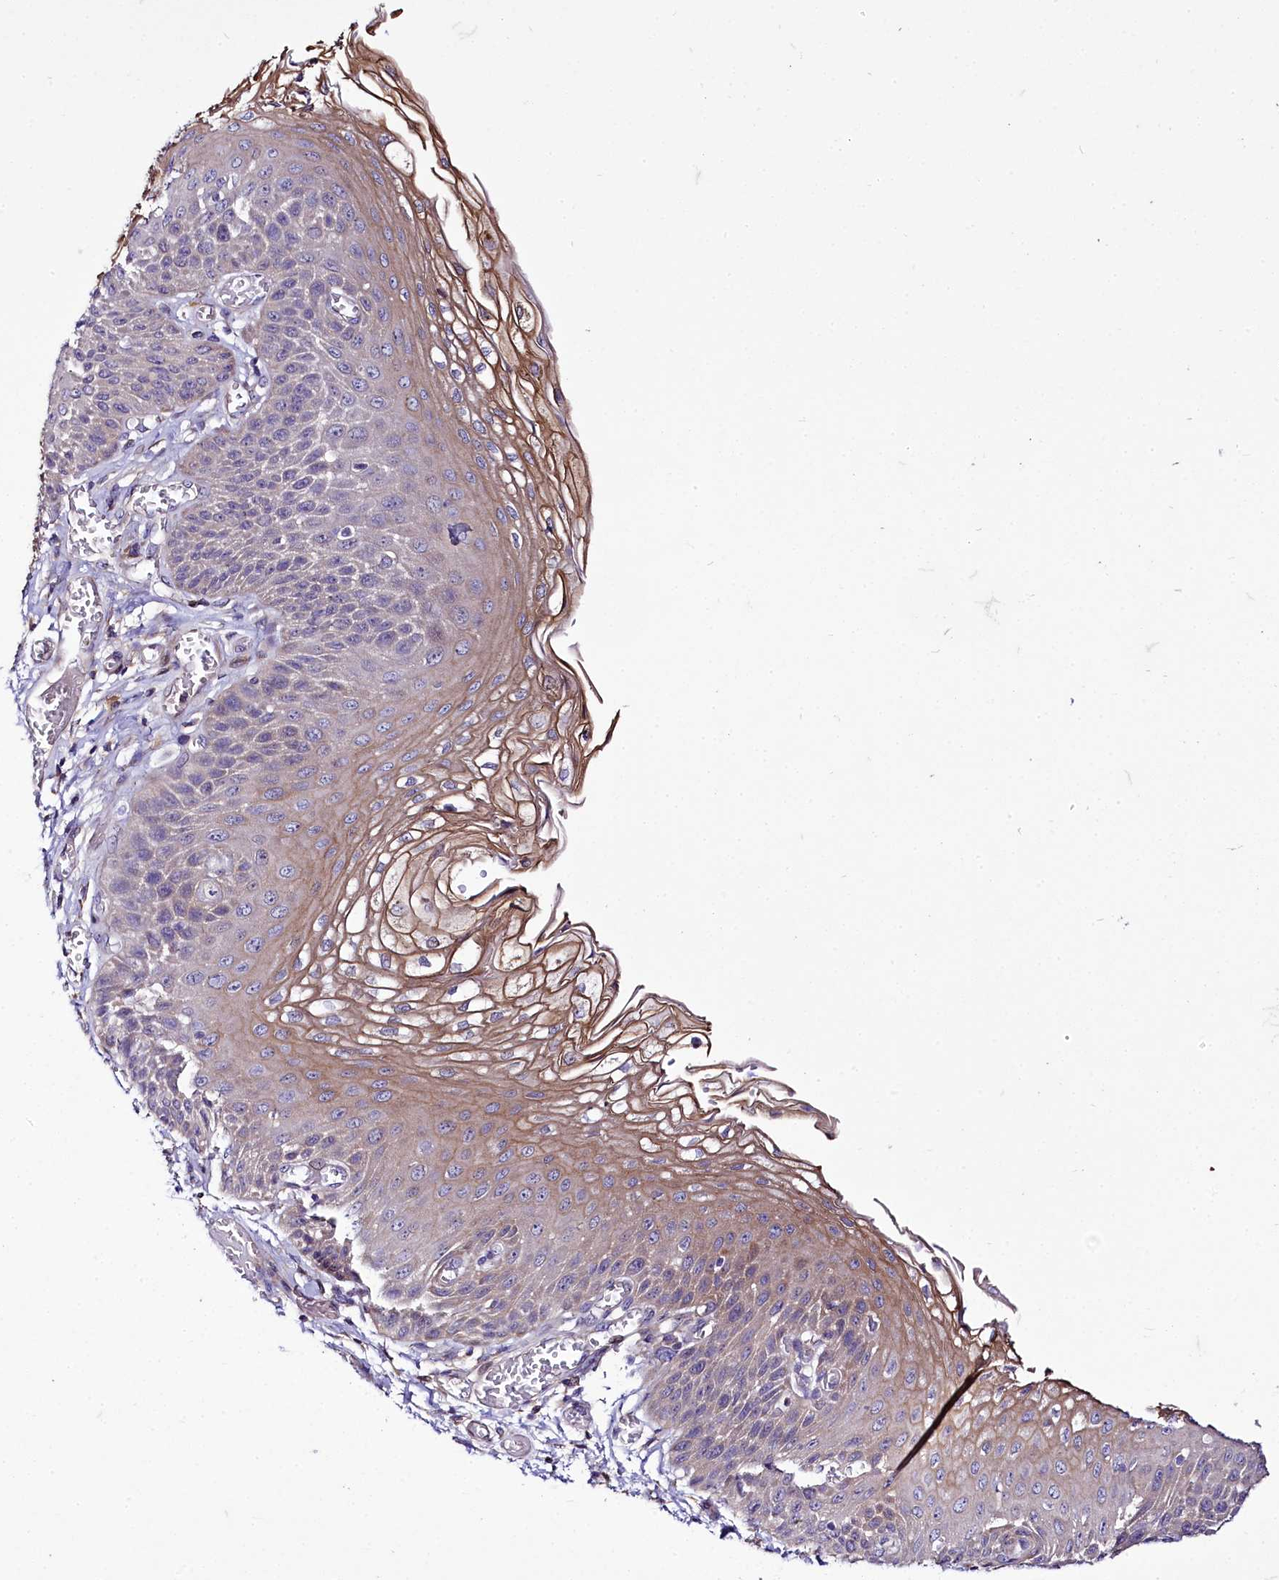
{"staining": {"intensity": "moderate", "quantity": "<25%", "location": "cytoplasmic/membranous"}, "tissue": "esophagus", "cell_type": "Squamous epithelial cells", "image_type": "normal", "snomed": [{"axis": "morphology", "description": "Normal tissue, NOS"}, {"axis": "topography", "description": "Esophagus"}], "caption": "Esophagus stained for a protein (brown) shows moderate cytoplasmic/membranous positive staining in about <25% of squamous epithelial cells.", "gene": "ZC3H12C", "patient": {"sex": "male", "age": 81}}